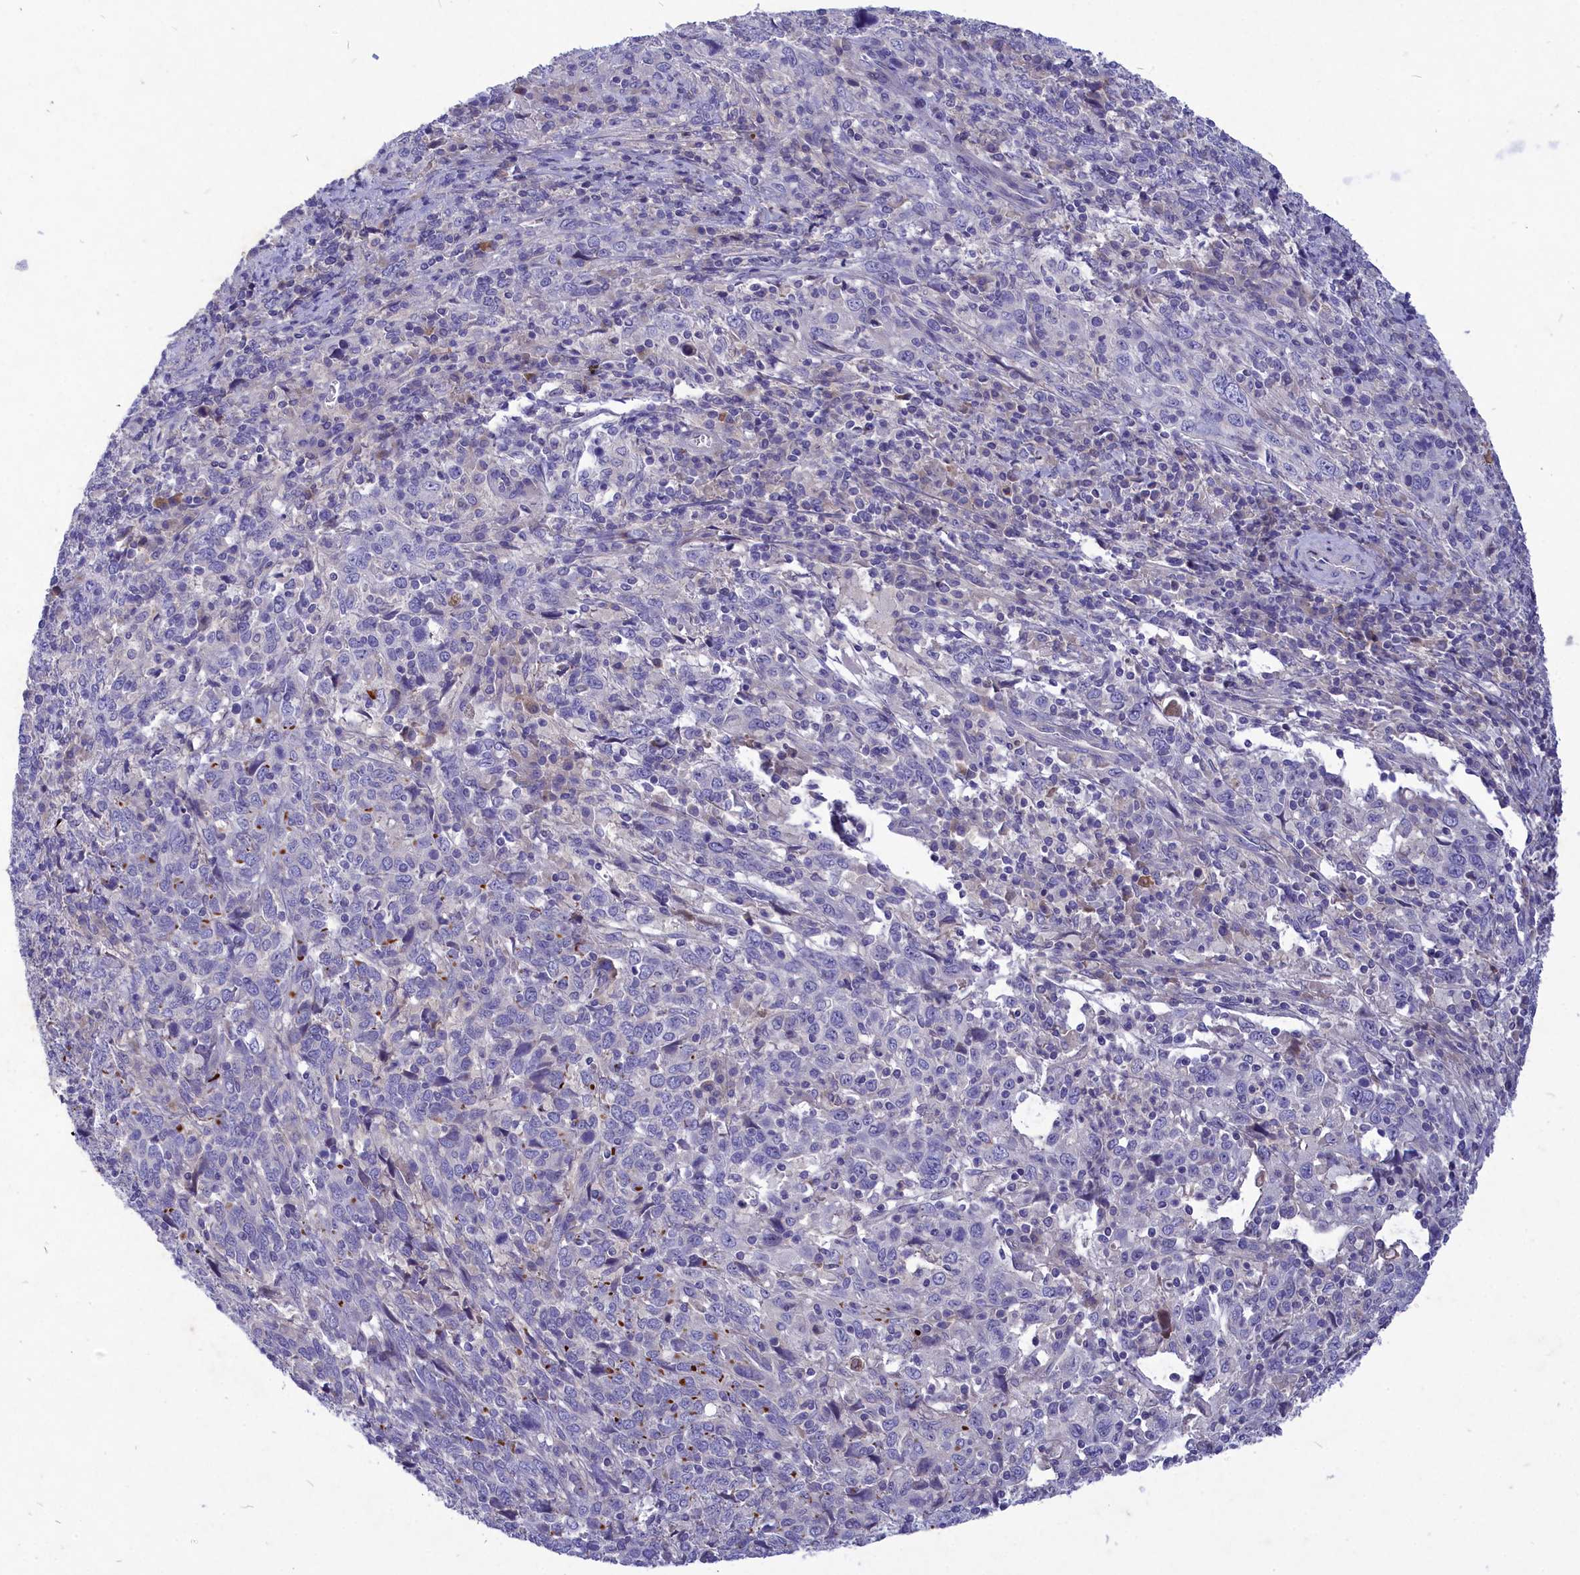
{"staining": {"intensity": "negative", "quantity": "none", "location": "none"}, "tissue": "cervical cancer", "cell_type": "Tumor cells", "image_type": "cancer", "snomed": [{"axis": "morphology", "description": "Squamous cell carcinoma, NOS"}, {"axis": "topography", "description": "Cervix"}], "caption": "Tumor cells show no significant positivity in squamous cell carcinoma (cervical).", "gene": "DEFB119", "patient": {"sex": "female", "age": 46}}